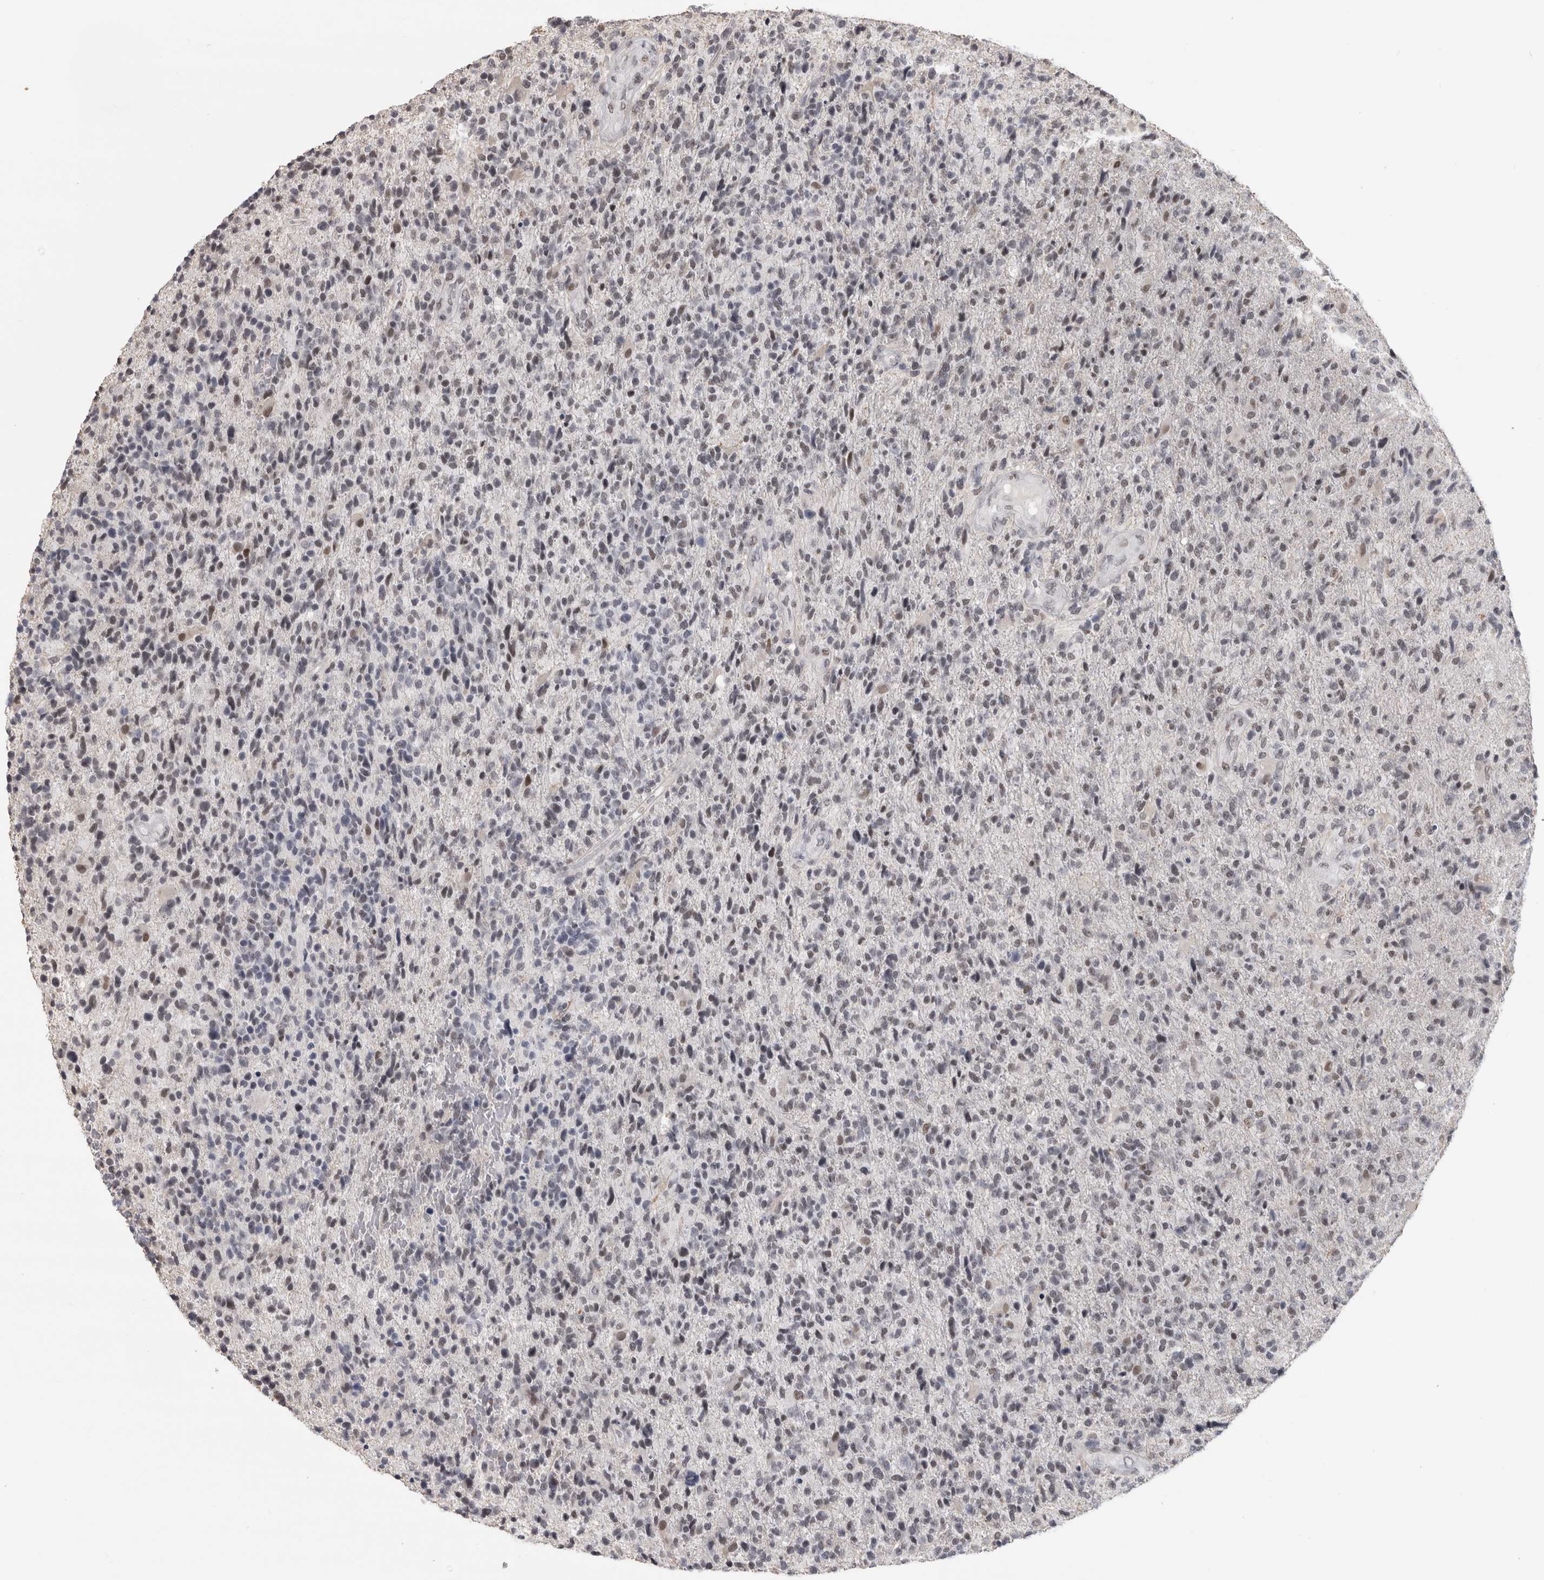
{"staining": {"intensity": "weak", "quantity": "25%-75%", "location": "nuclear"}, "tissue": "glioma", "cell_type": "Tumor cells", "image_type": "cancer", "snomed": [{"axis": "morphology", "description": "Glioma, malignant, High grade"}, {"axis": "topography", "description": "Brain"}], "caption": "Immunohistochemistry (IHC) micrograph of human glioma stained for a protein (brown), which demonstrates low levels of weak nuclear expression in approximately 25%-75% of tumor cells.", "gene": "ARID4B", "patient": {"sex": "male", "age": 72}}